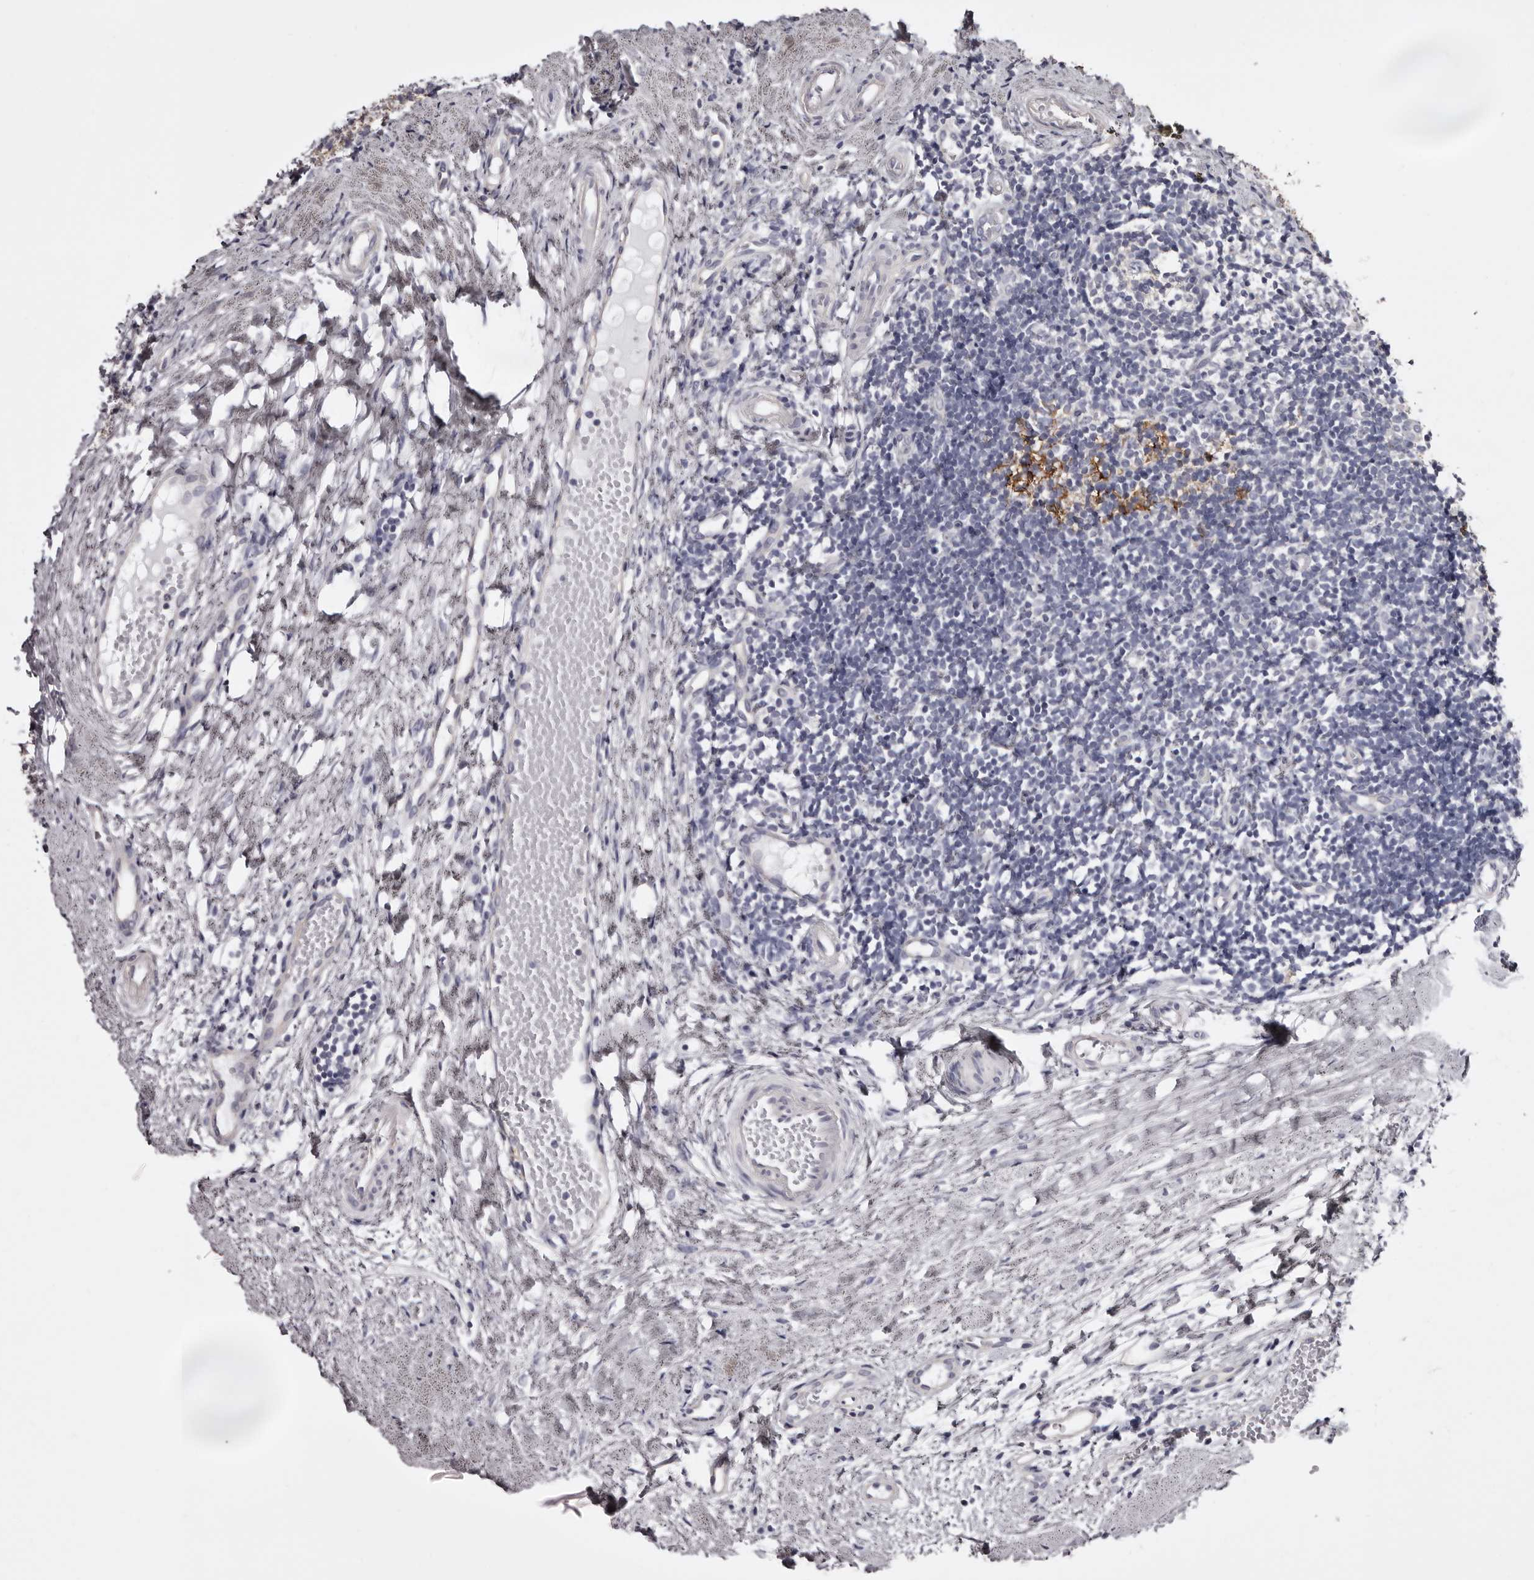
{"staining": {"intensity": "negative", "quantity": "none", "location": "none"}, "tissue": "tonsil", "cell_type": "Germinal center cells", "image_type": "normal", "snomed": [{"axis": "morphology", "description": "Normal tissue, NOS"}, {"axis": "topography", "description": "Tonsil"}], "caption": "Tonsil was stained to show a protein in brown. There is no significant staining in germinal center cells. (DAB (3,3'-diaminobenzidine) IHC, high magnification).", "gene": "LAD1", "patient": {"sex": "female", "age": 19}}